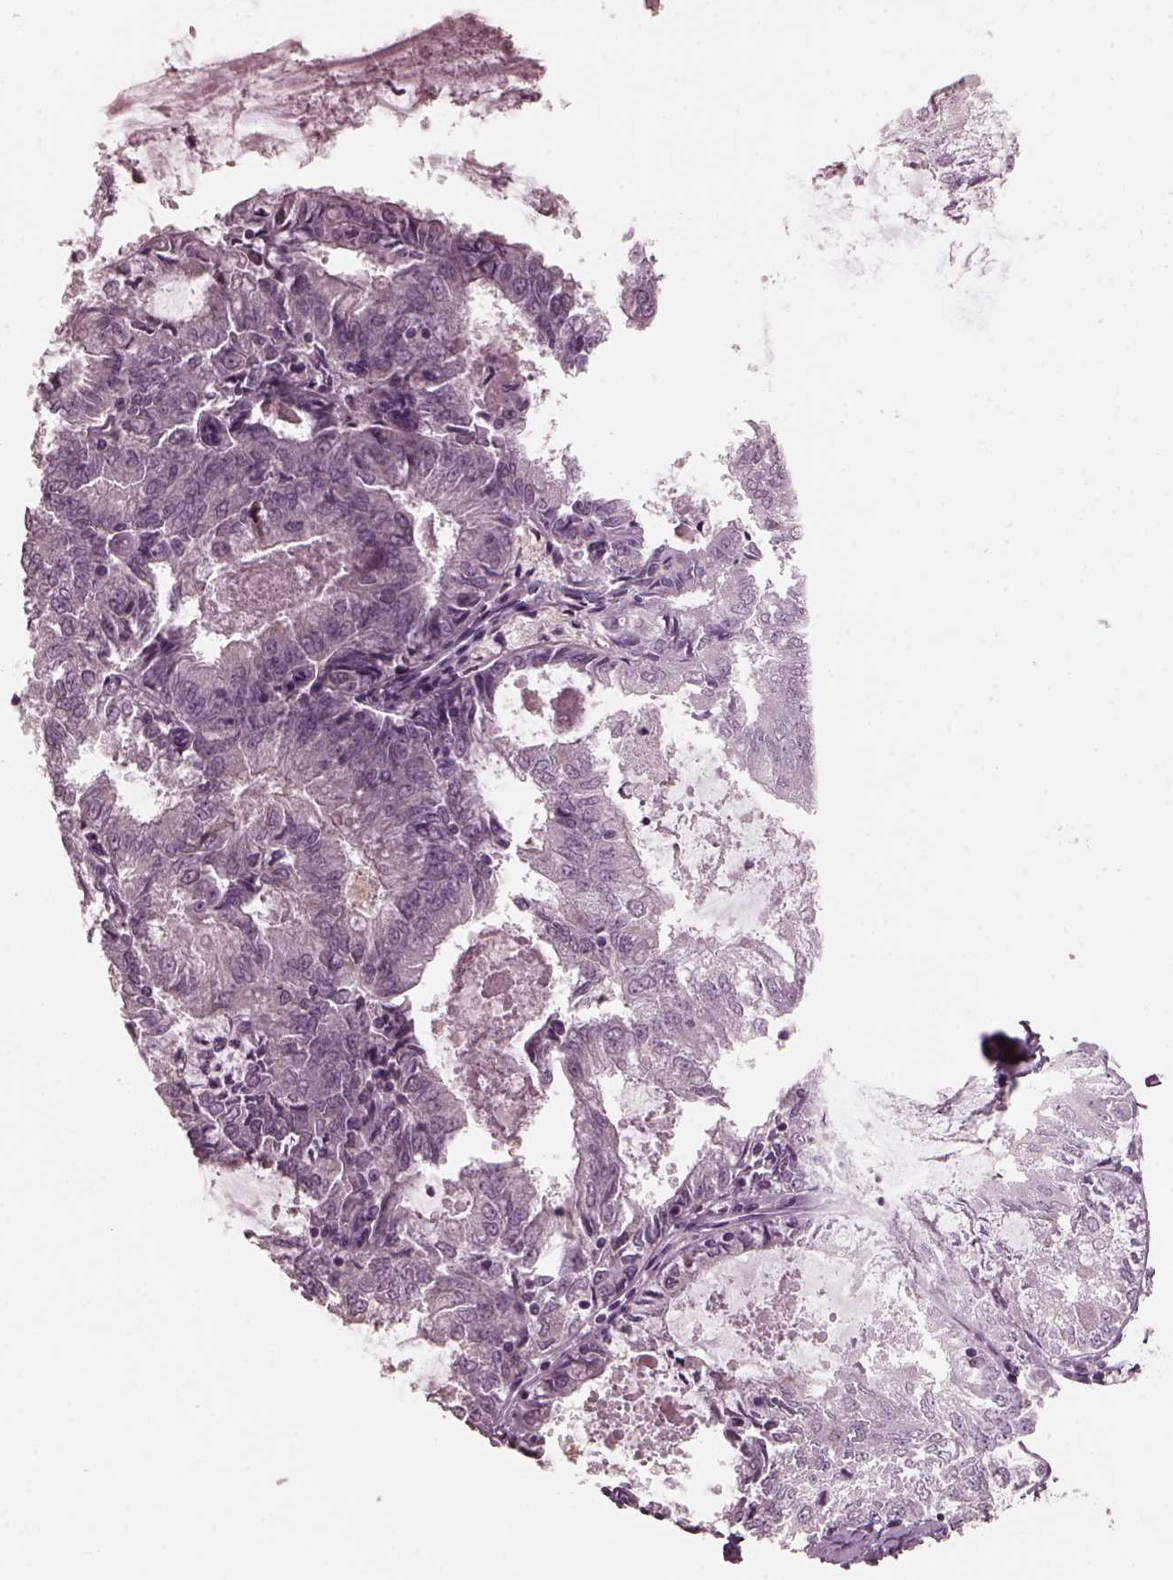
{"staining": {"intensity": "negative", "quantity": "none", "location": "none"}, "tissue": "endometrial cancer", "cell_type": "Tumor cells", "image_type": "cancer", "snomed": [{"axis": "morphology", "description": "Adenocarcinoma, NOS"}, {"axis": "topography", "description": "Endometrium"}], "caption": "The histopathology image demonstrates no significant positivity in tumor cells of adenocarcinoma (endometrial).", "gene": "RCVRN", "patient": {"sex": "female", "age": 57}}